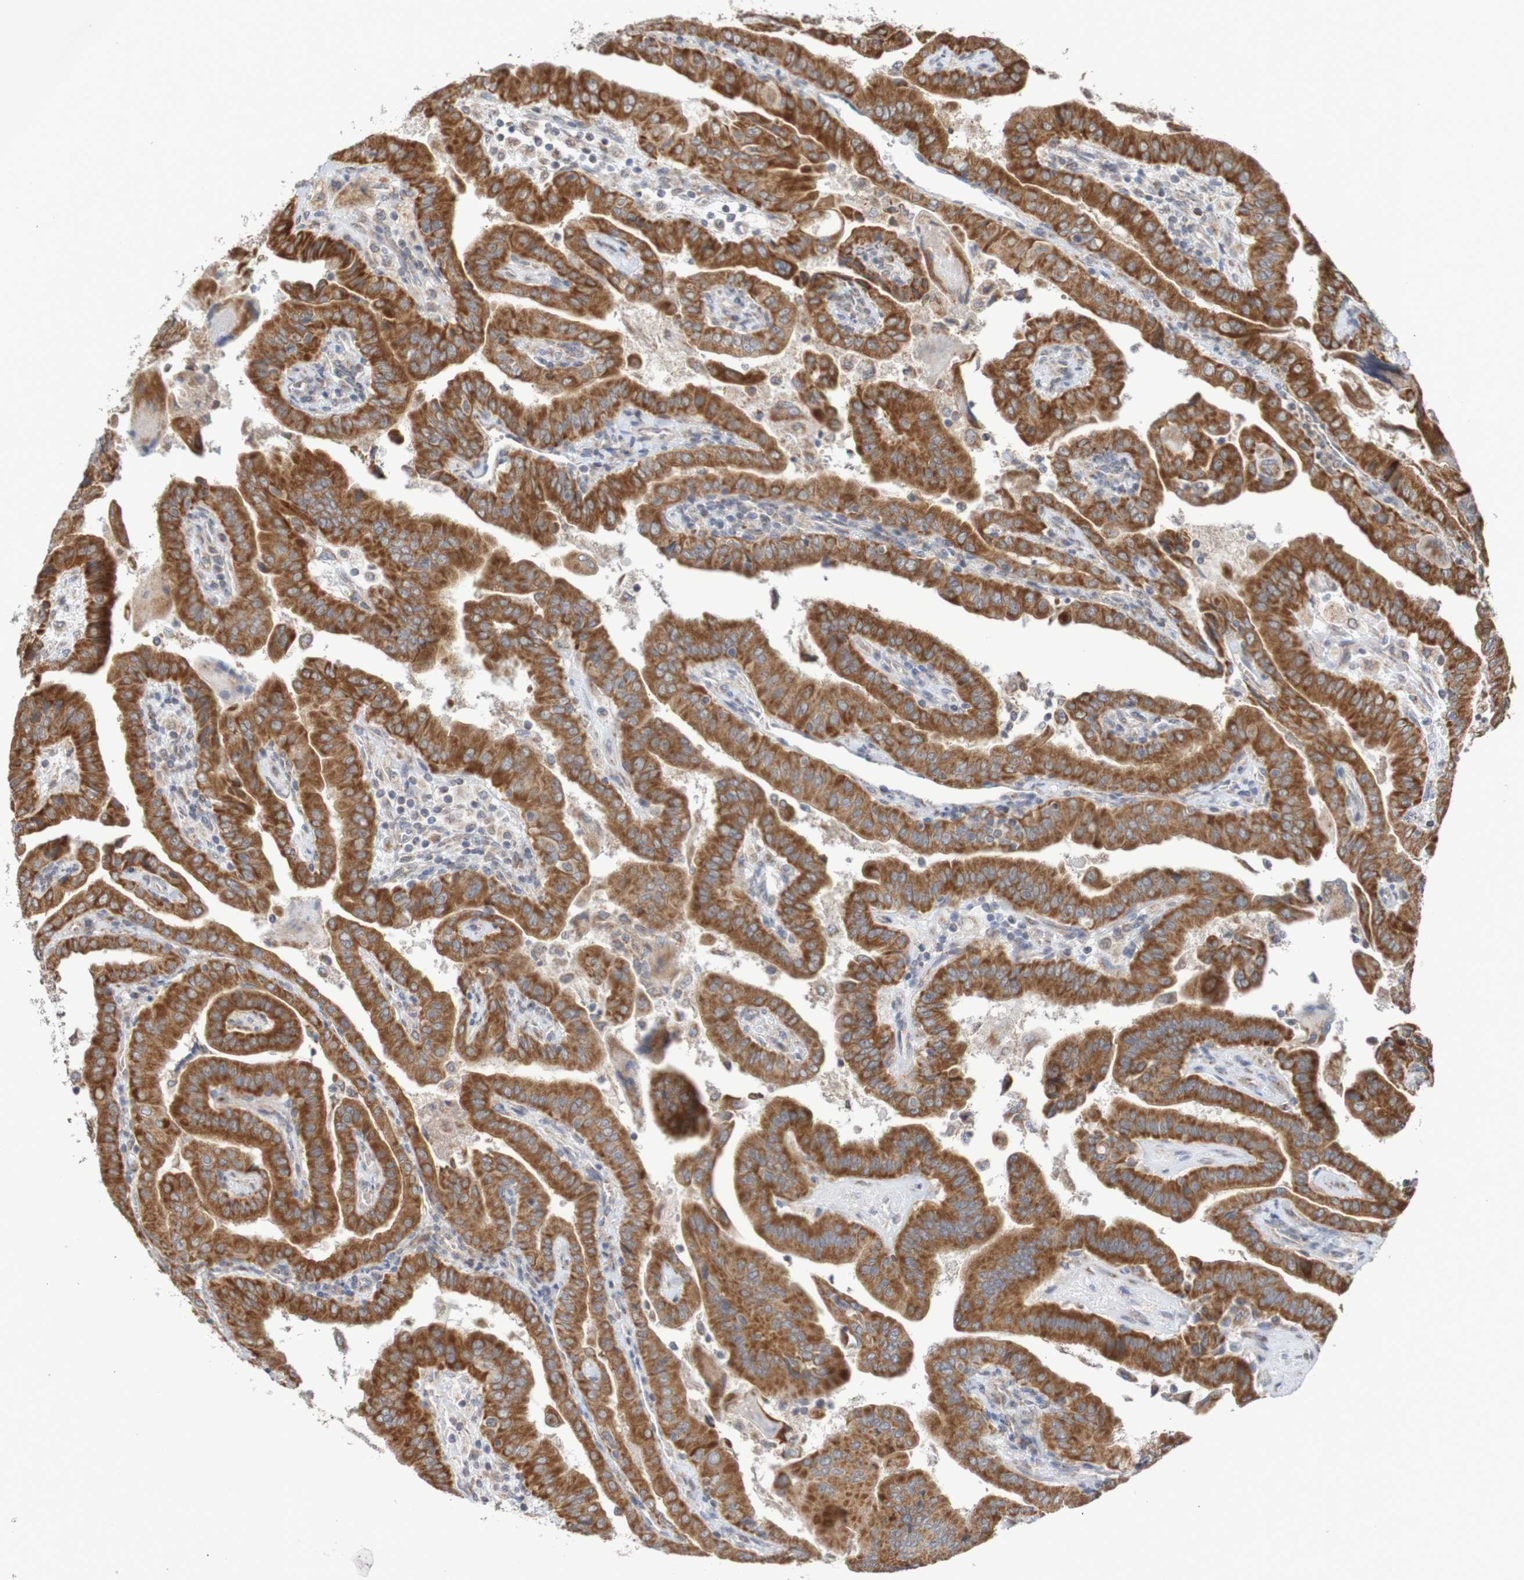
{"staining": {"intensity": "strong", "quantity": ">75%", "location": "cytoplasmic/membranous"}, "tissue": "thyroid cancer", "cell_type": "Tumor cells", "image_type": "cancer", "snomed": [{"axis": "morphology", "description": "Papillary adenocarcinoma, NOS"}, {"axis": "topography", "description": "Thyroid gland"}], "caption": "The histopathology image shows a brown stain indicating the presence of a protein in the cytoplasmic/membranous of tumor cells in thyroid cancer.", "gene": "DVL1", "patient": {"sex": "male", "age": 33}}